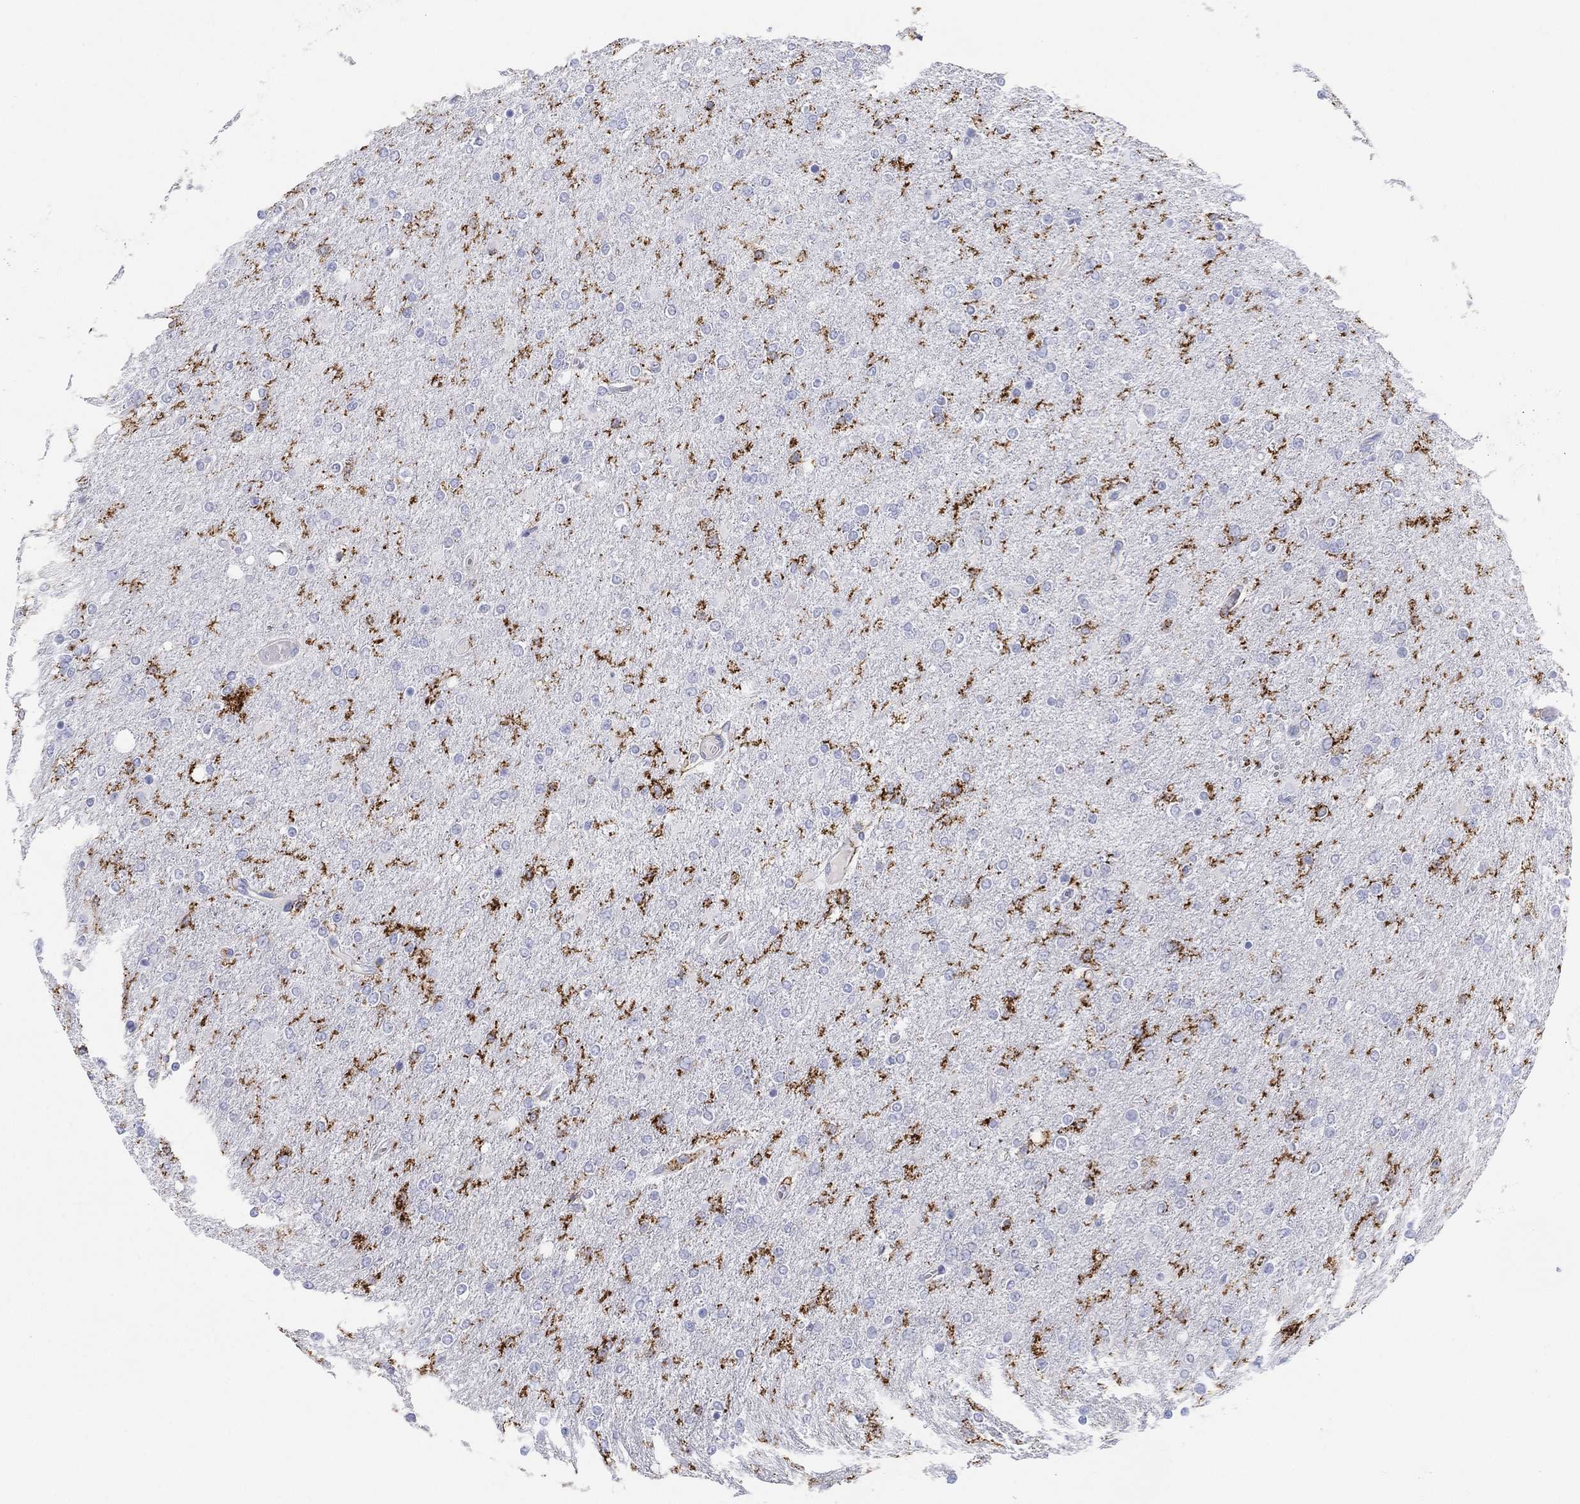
{"staining": {"intensity": "negative", "quantity": "none", "location": "none"}, "tissue": "glioma", "cell_type": "Tumor cells", "image_type": "cancer", "snomed": [{"axis": "morphology", "description": "Glioma, malignant, High grade"}, {"axis": "topography", "description": "Cerebral cortex"}], "caption": "The immunohistochemistry (IHC) micrograph has no significant positivity in tumor cells of glioma tissue. (DAB (3,3'-diaminobenzidine) immunohistochemistry, high magnification).", "gene": "SELPLG", "patient": {"sex": "male", "age": 70}}